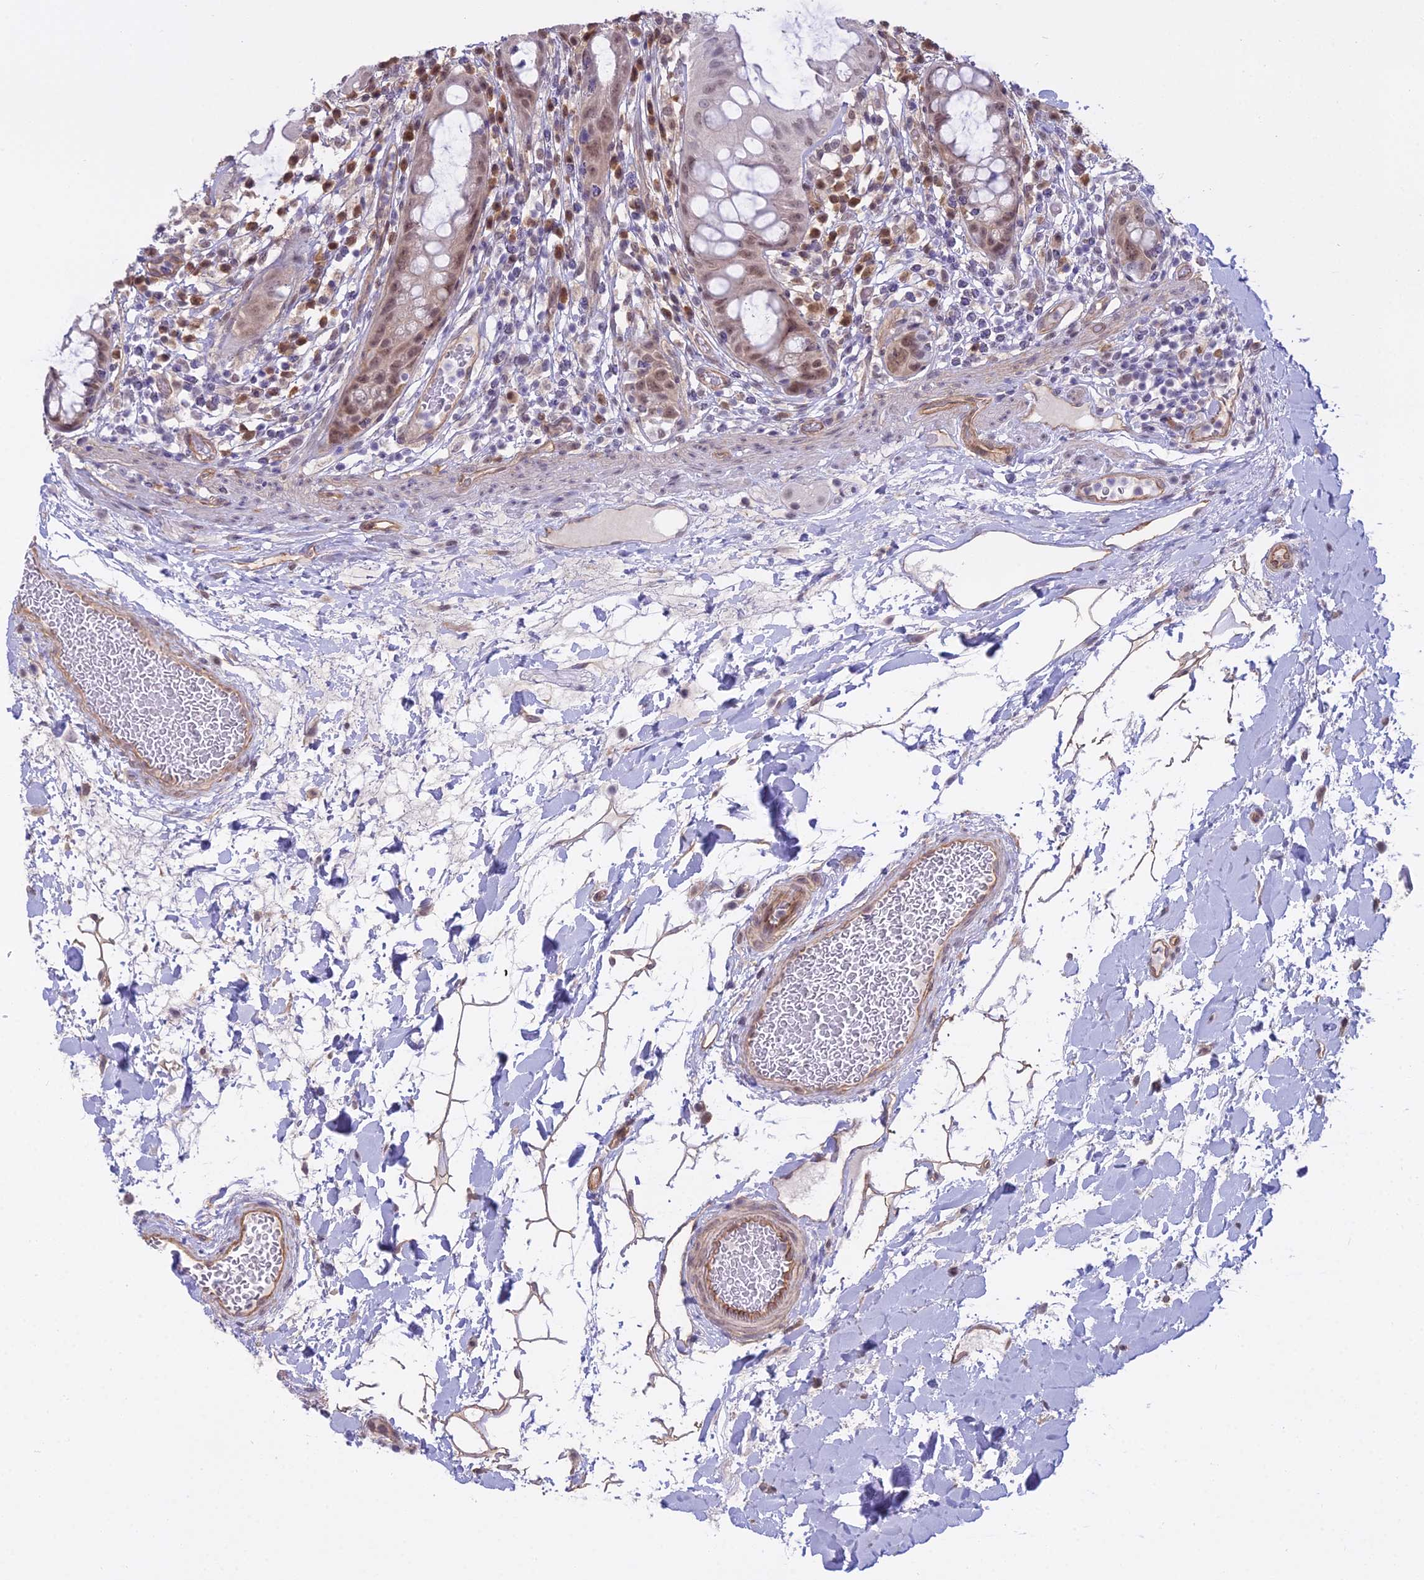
{"staining": {"intensity": "weak", "quantity": "25%-75%", "location": "nuclear"}, "tissue": "rectum", "cell_type": "Glandular cells", "image_type": "normal", "snomed": [{"axis": "morphology", "description": "Normal tissue, NOS"}, {"axis": "topography", "description": "Rectum"}], "caption": "This photomicrograph reveals immunohistochemistry staining of normal rectum, with low weak nuclear positivity in approximately 25%-75% of glandular cells.", "gene": "BLNK", "patient": {"sex": "female", "age": 57}}